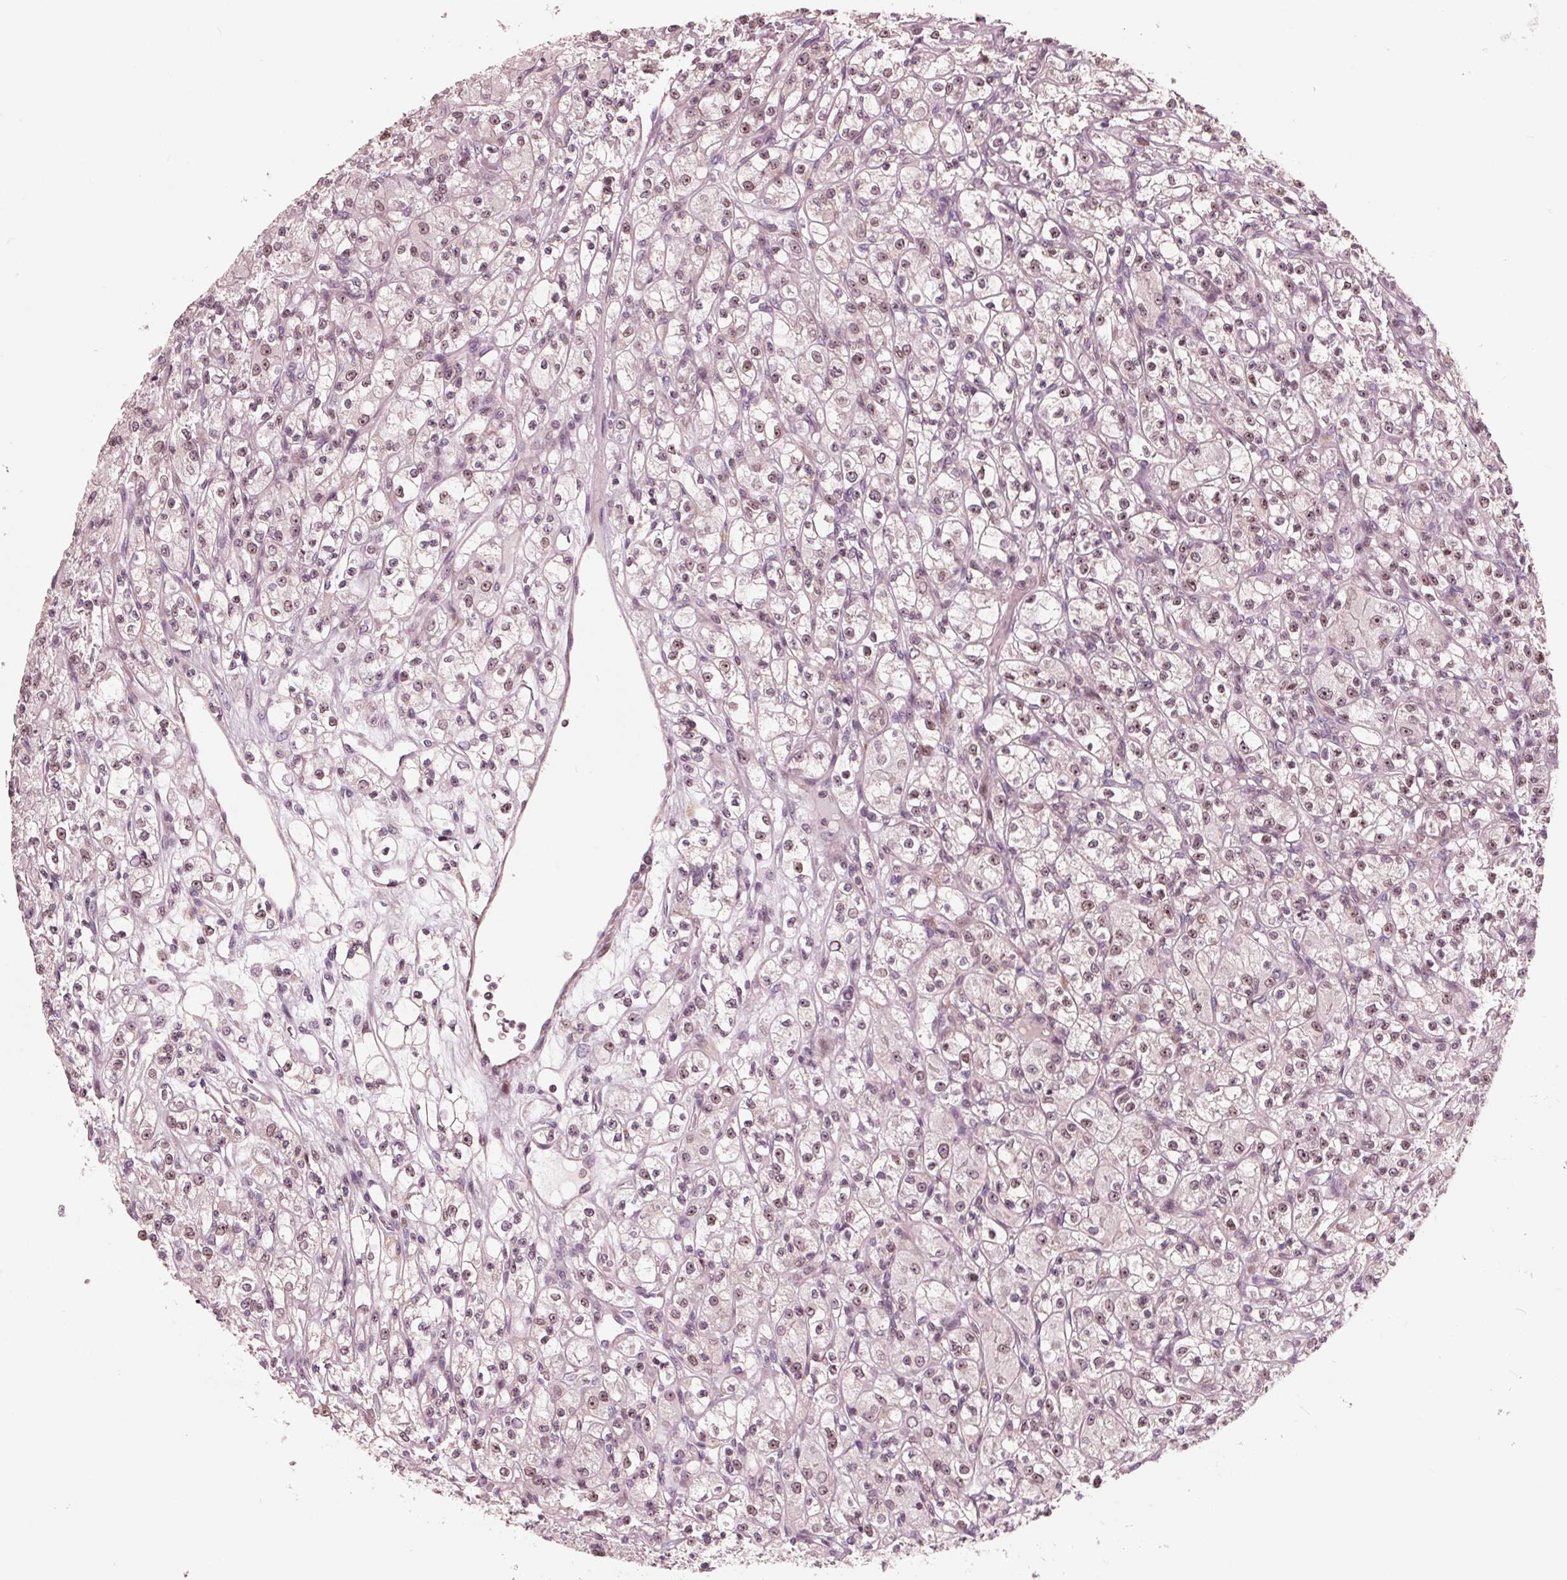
{"staining": {"intensity": "weak", "quantity": ">75%", "location": "nuclear"}, "tissue": "renal cancer", "cell_type": "Tumor cells", "image_type": "cancer", "snomed": [{"axis": "morphology", "description": "Adenocarcinoma, NOS"}, {"axis": "topography", "description": "Kidney"}], "caption": "Renal adenocarcinoma stained for a protein (brown) shows weak nuclear positive staining in approximately >75% of tumor cells.", "gene": "NUP210", "patient": {"sex": "female", "age": 70}}